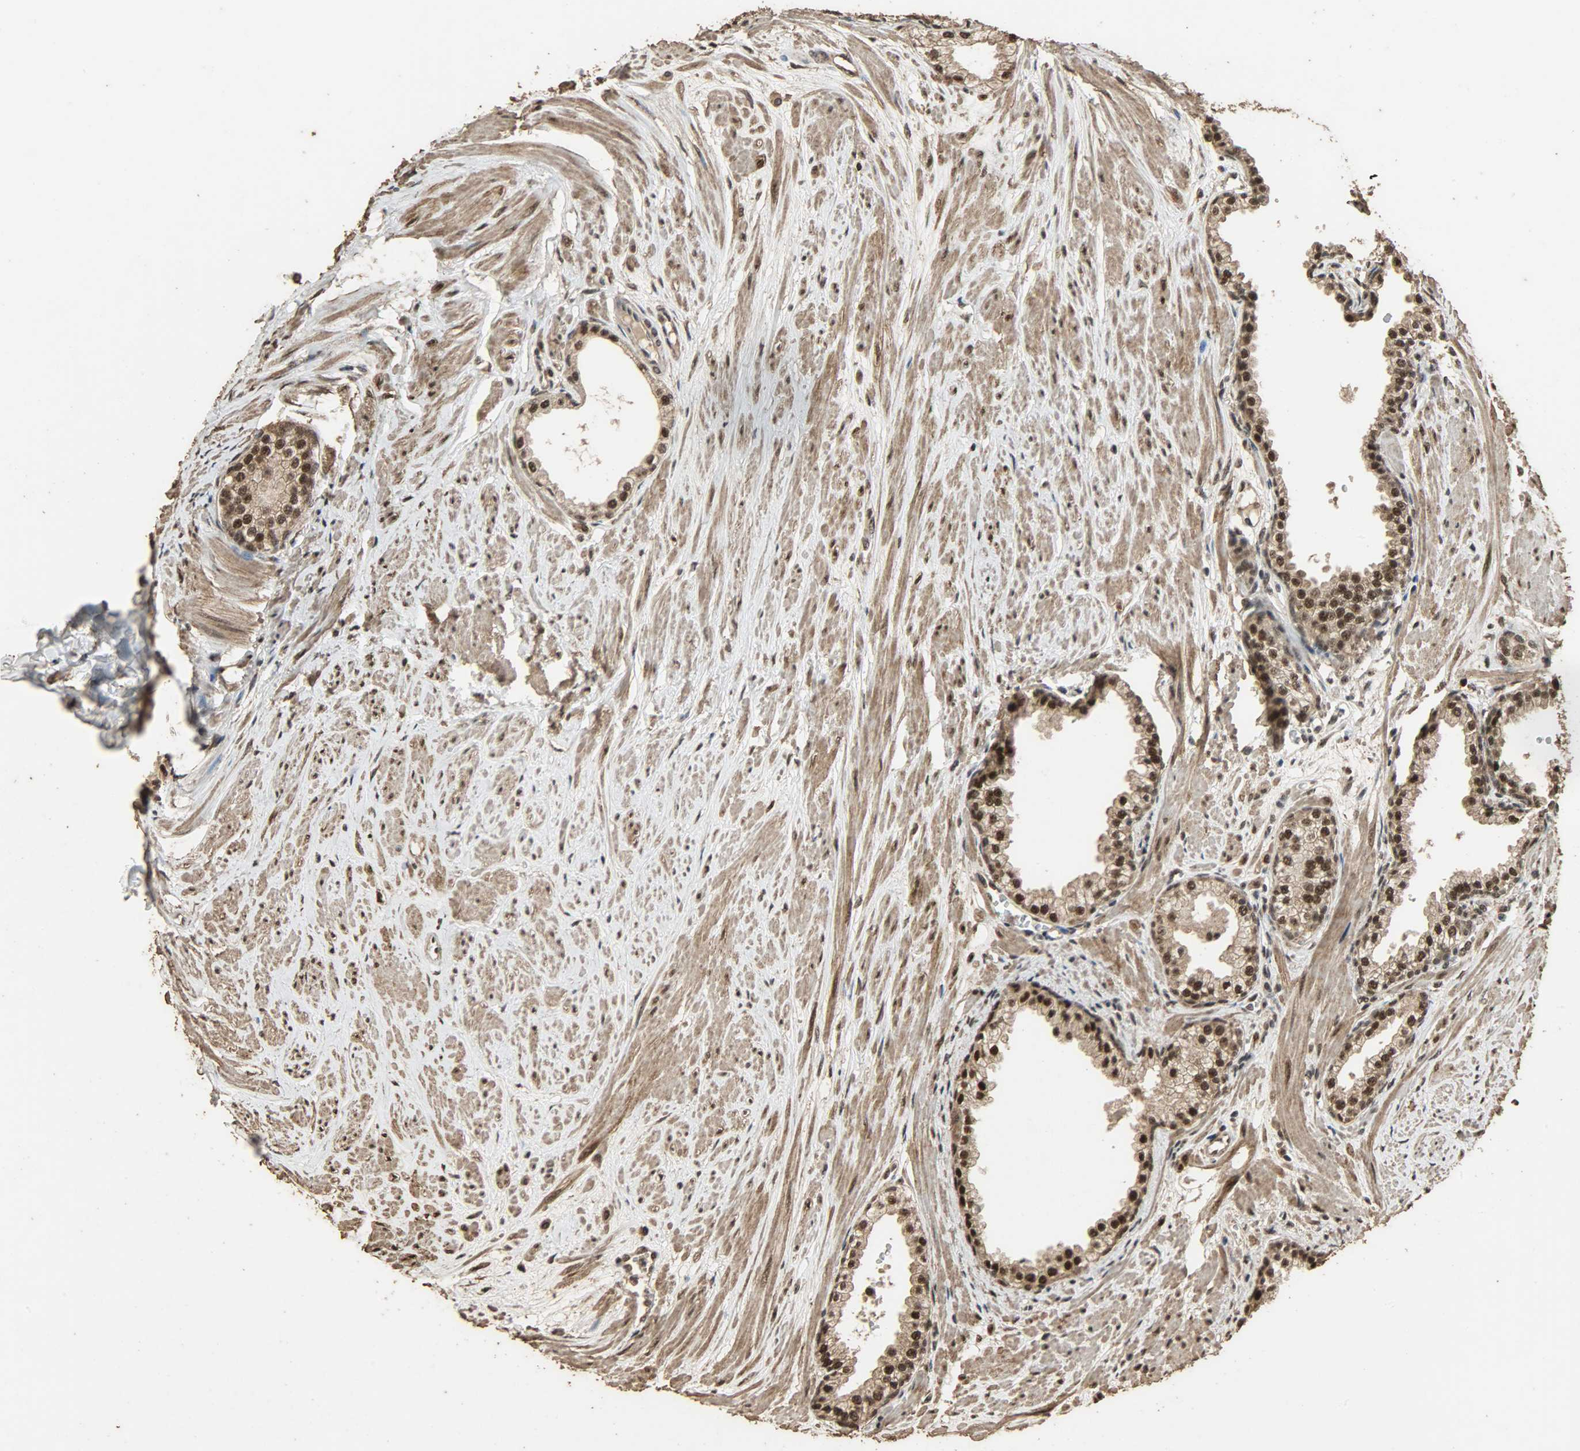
{"staining": {"intensity": "strong", "quantity": ">75%", "location": "nuclear"}, "tissue": "prostate", "cell_type": "Glandular cells", "image_type": "normal", "snomed": [{"axis": "morphology", "description": "Normal tissue, NOS"}, {"axis": "topography", "description": "Prostate"}], "caption": "IHC (DAB) staining of unremarkable human prostate reveals strong nuclear protein expression in about >75% of glandular cells. The protein is shown in brown color, while the nuclei are stained blue.", "gene": "CCNT2", "patient": {"sex": "male", "age": 64}}